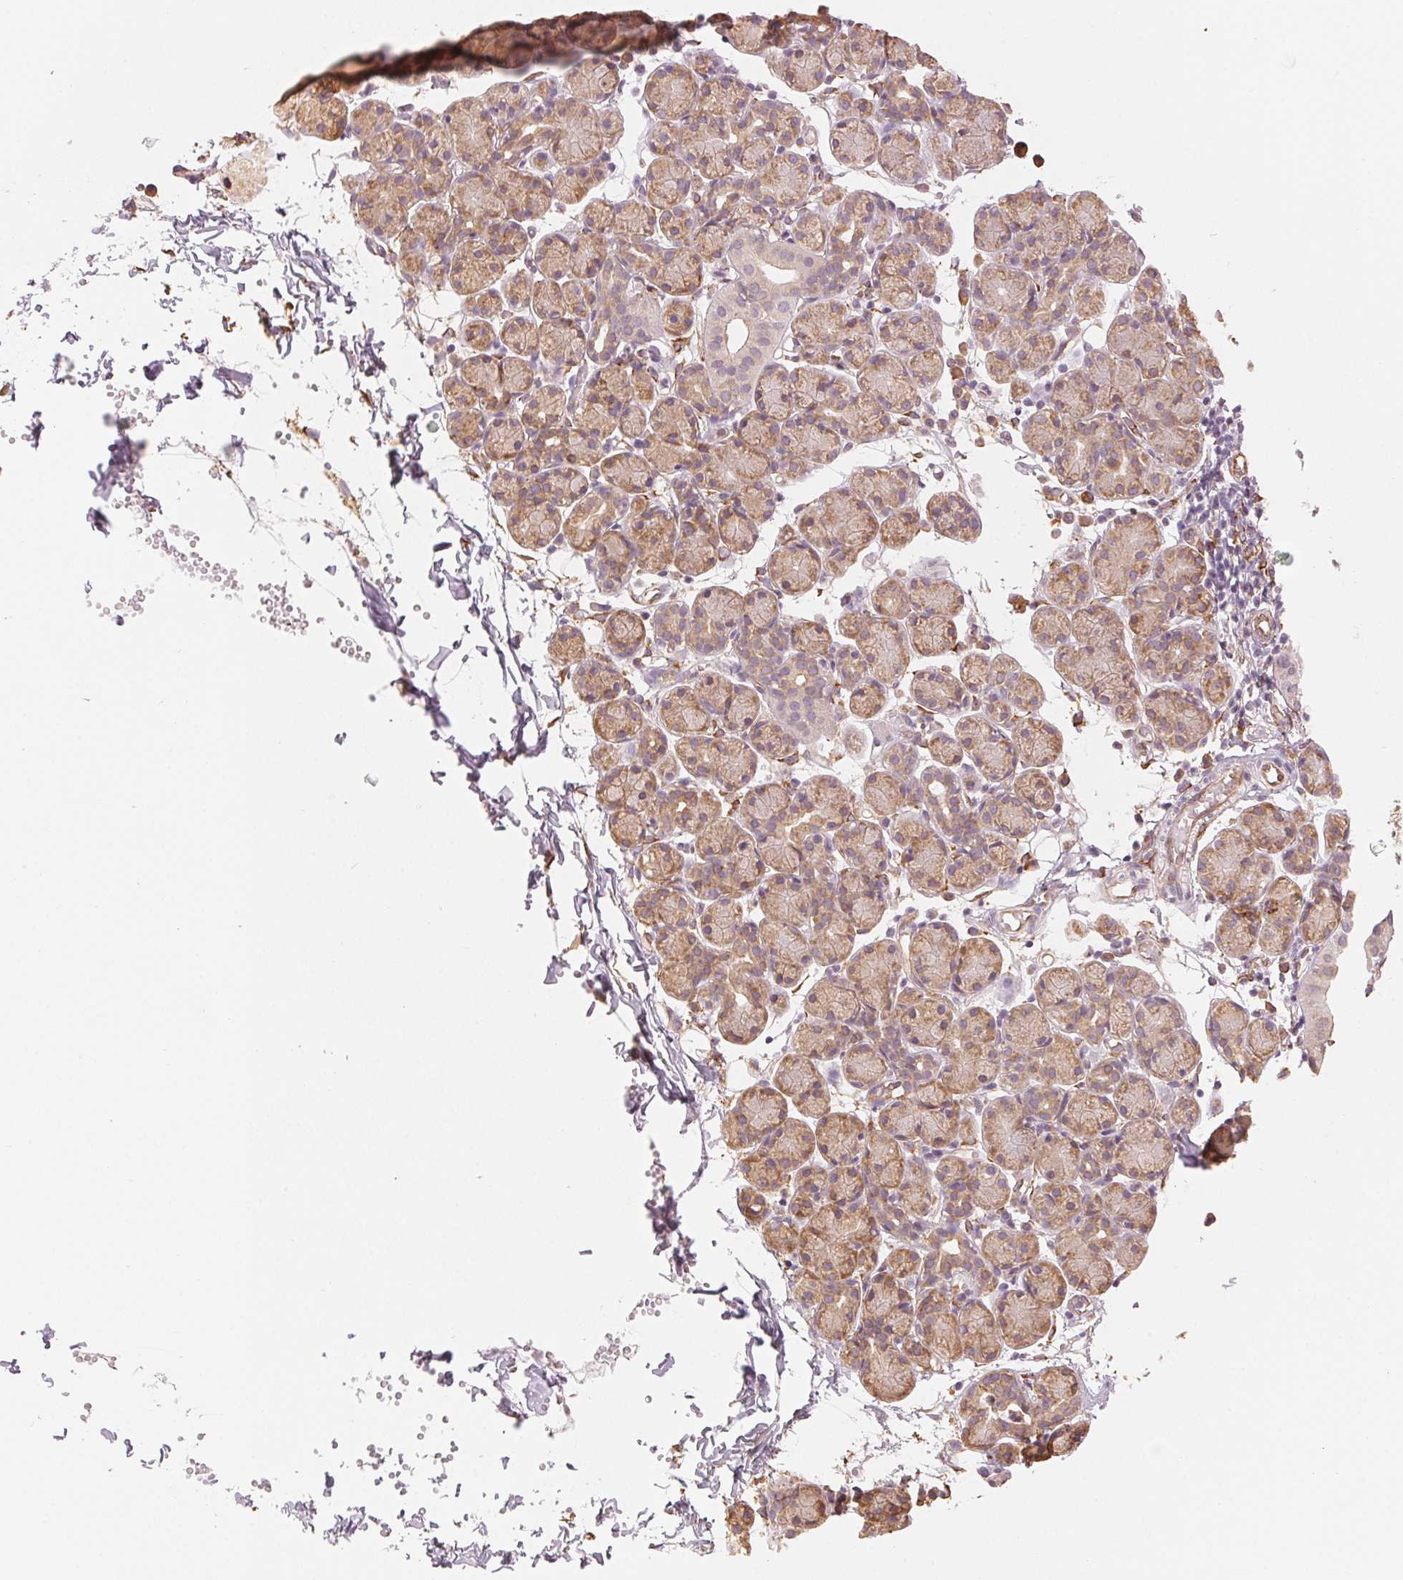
{"staining": {"intensity": "moderate", "quantity": "25%-75%", "location": "cytoplasmic/membranous"}, "tissue": "salivary gland", "cell_type": "Glandular cells", "image_type": "normal", "snomed": [{"axis": "morphology", "description": "Normal tissue, NOS"}, {"axis": "morphology", "description": "Inflammation, NOS"}, {"axis": "topography", "description": "Lymph node"}, {"axis": "topography", "description": "Salivary gland"}], "caption": "High-power microscopy captured an immunohistochemistry histopathology image of normal salivary gland, revealing moderate cytoplasmic/membranous staining in approximately 25%-75% of glandular cells.", "gene": "RCN3", "patient": {"sex": "male", "age": 3}}